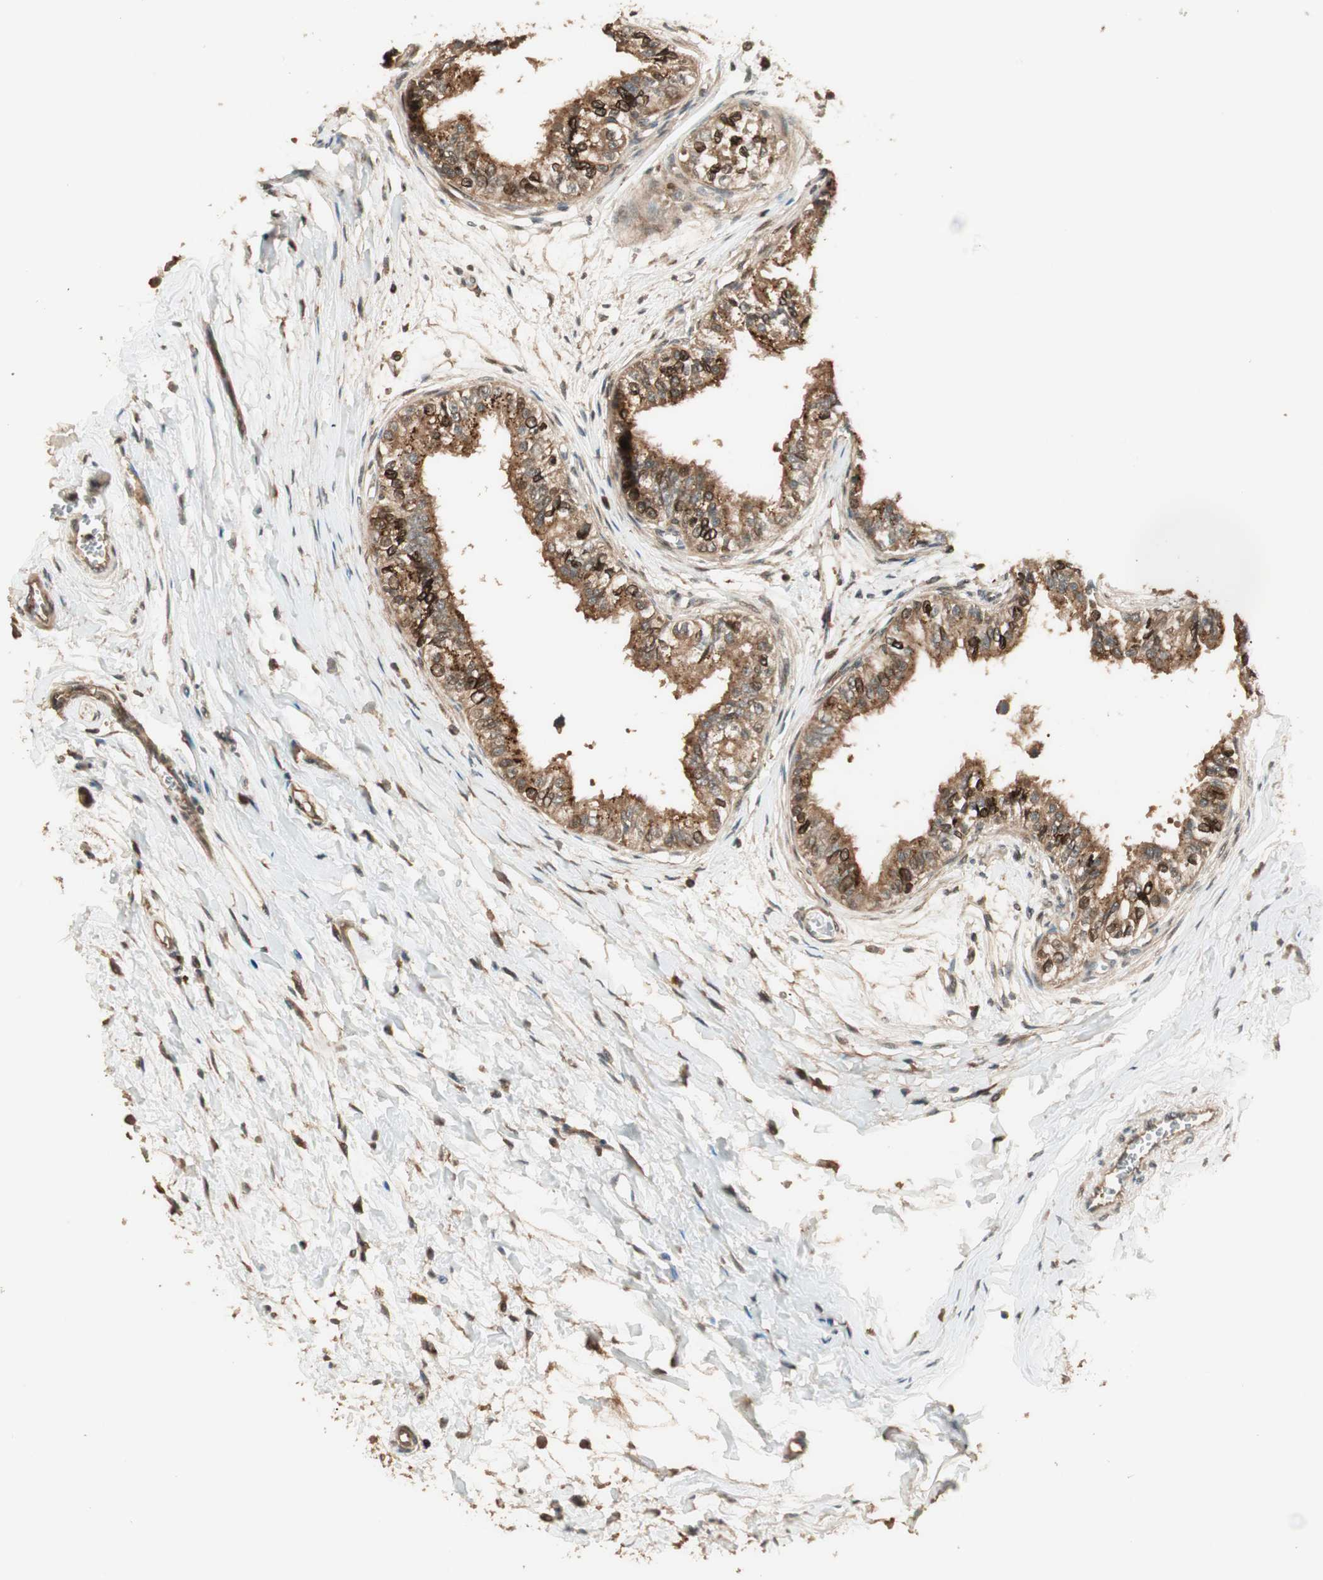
{"staining": {"intensity": "strong", "quantity": ">75%", "location": "cytoplasmic/membranous,nuclear"}, "tissue": "epididymis", "cell_type": "Glandular cells", "image_type": "normal", "snomed": [{"axis": "morphology", "description": "Normal tissue, NOS"}, {"axis": "morphology", "description": "Adenocarcinoma, metastatic, NOS"}, {"axis": "topography", "description": "Testis"}, {"axis": "topography", "description": "Epididymis"}], "caption": "Epididymis stained with DAB IHC demonstrates high levels of strong cytoplasmic/membranous,nuclear positivity in about >75% of glandular cells.", "gene": "CNOT4", "patient": {"sex": "male", "age": 26}}